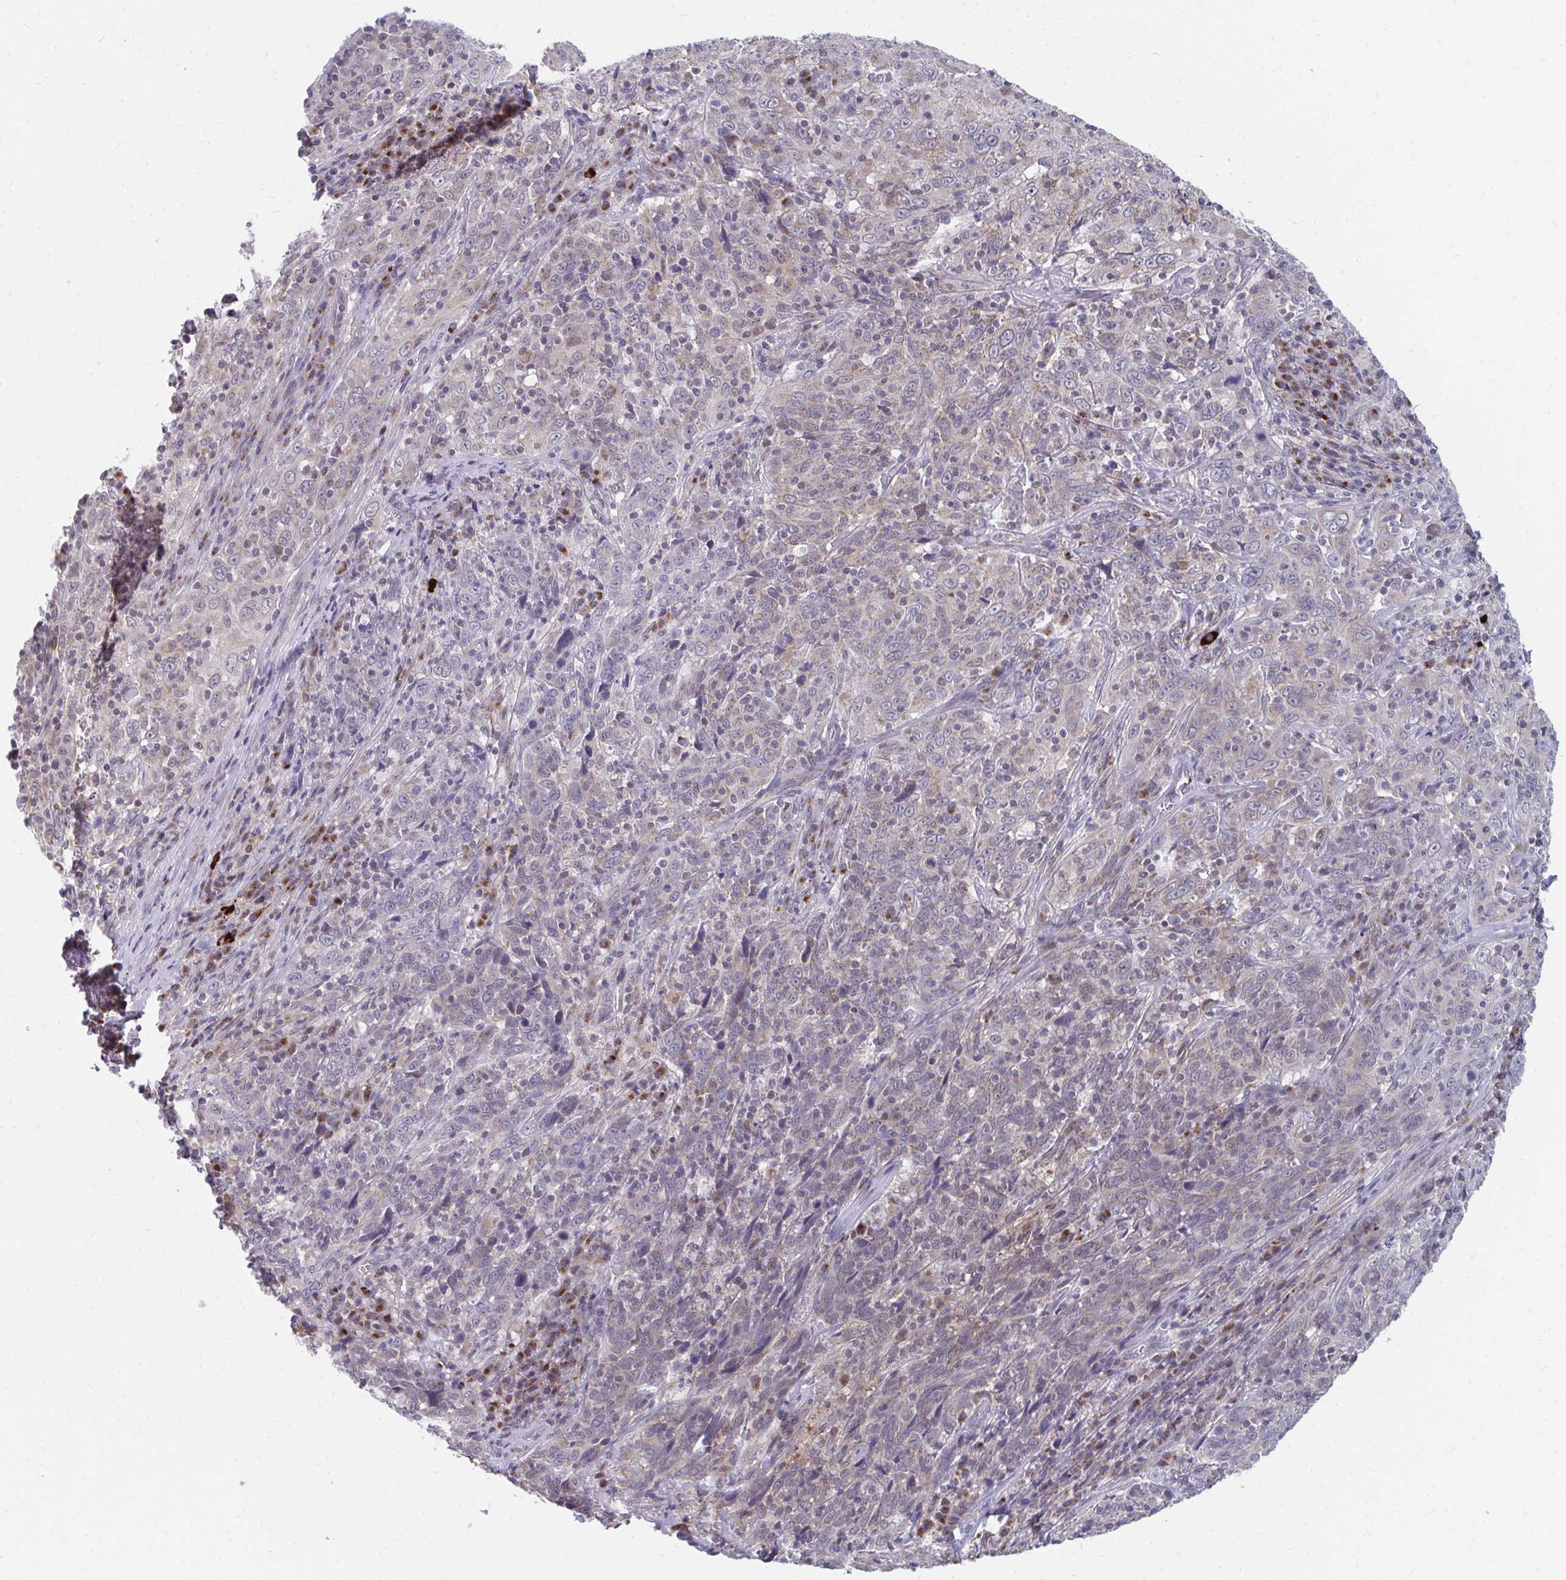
{"staining": {"intensity": "negative", "quantity": "none", "location": "none"}, "tissue": "cervical cancer", "cell_type": "Tumor cells", "image_type": "cancer", "snomed": [{"axis": "morphology", "description": "Squamous cell carcinoma, NOS"}, {"axis": "topography", "description": "Cervix"}], "caption": "Image shows no protein staining in tumor cells of cervical squamous cell carcinoma tissue.", "gene": "PABIR3", "patient": {"sex": "female", "age": 46}}